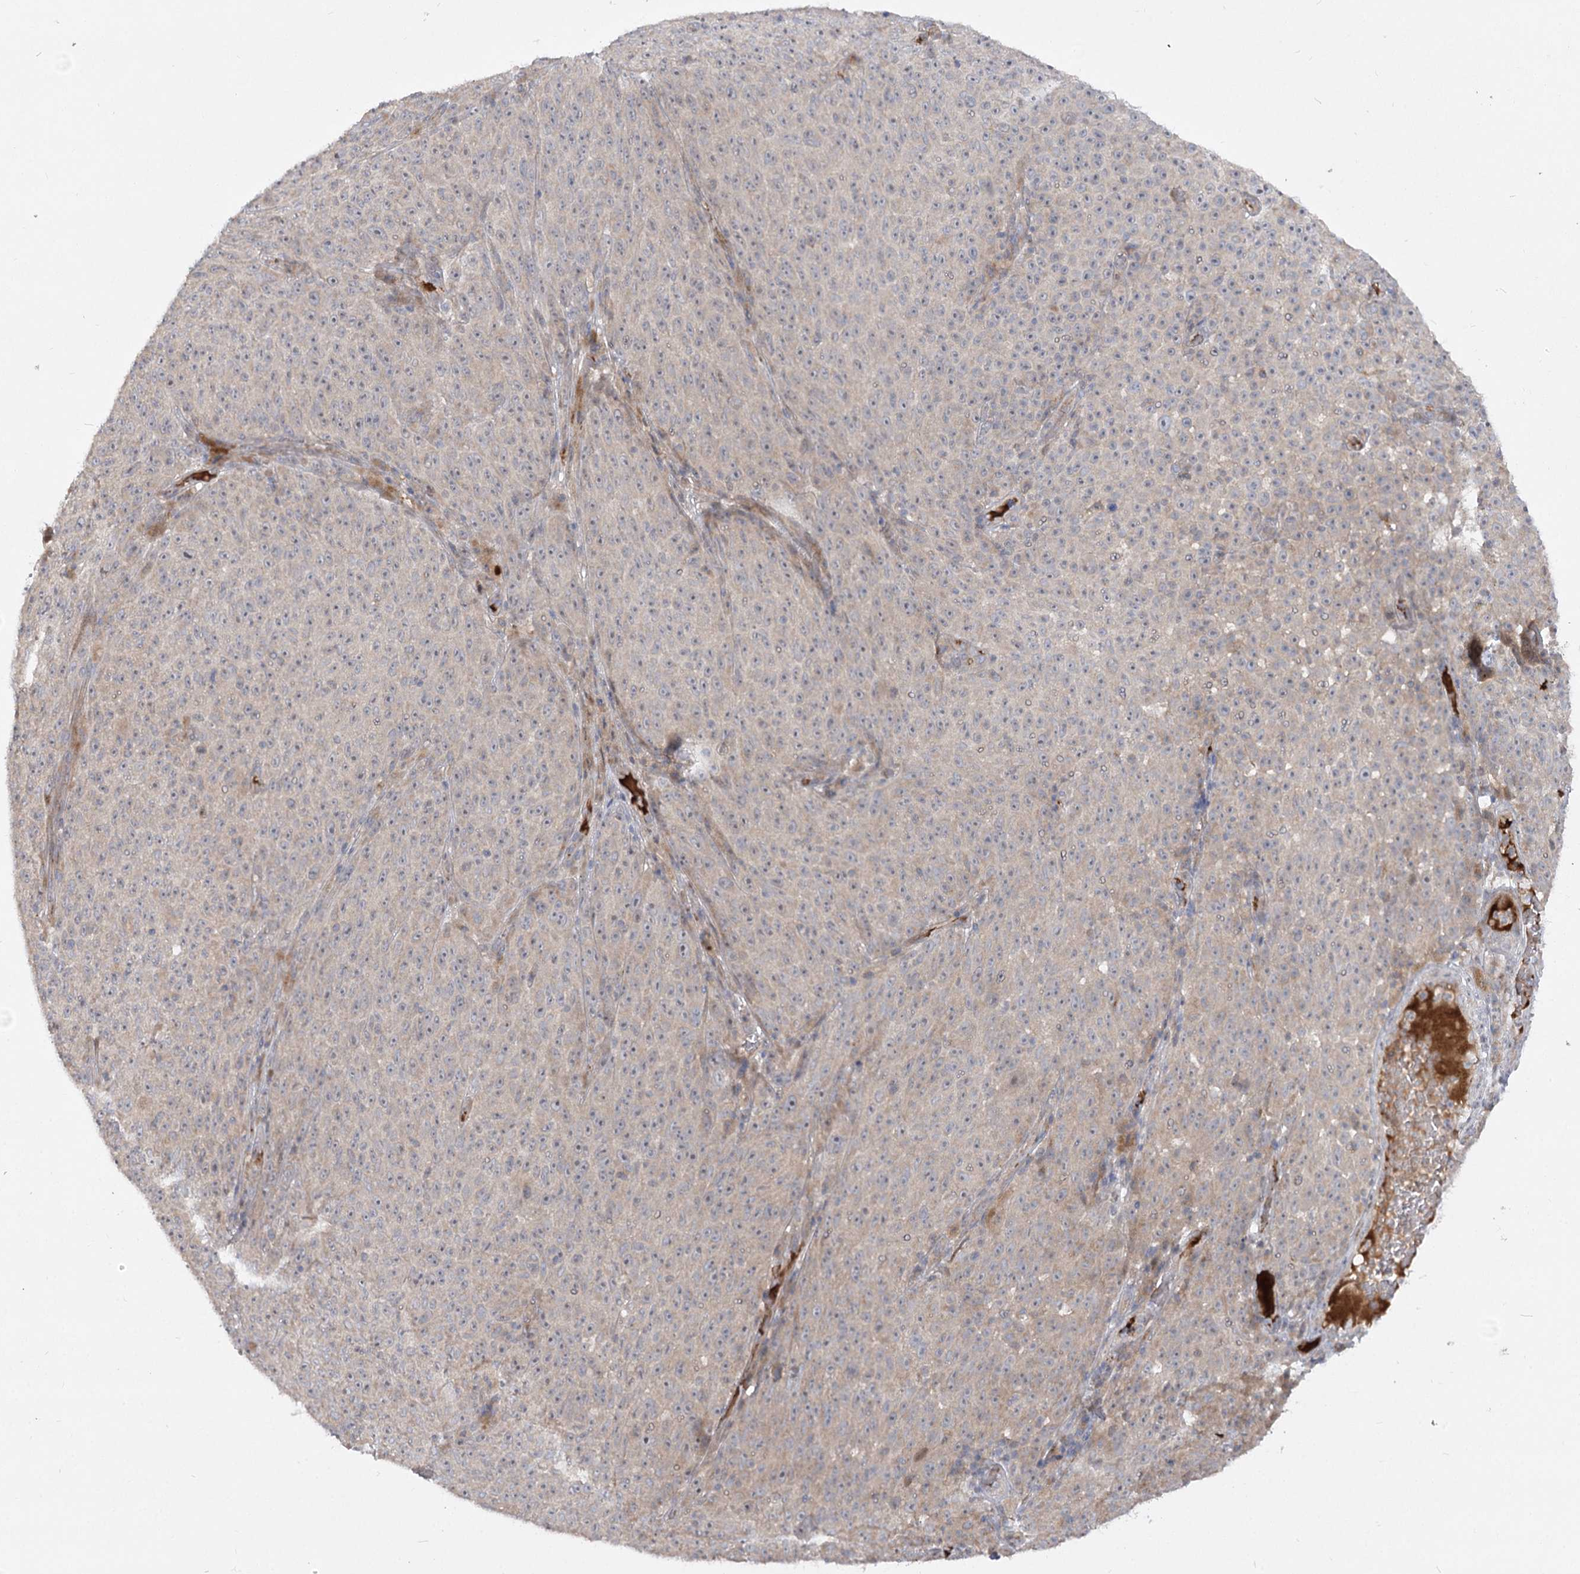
{"staining": {"intensity": "weak", "quantity": "<25%", "location": "cytoplasmic/membranous"}, "tissue": "melanoma", "cell_type": "Tumor cells", "image_type": "cancer", "snomed": [{"axis": "morphology", "description": "Malignant melanoma, NOS"}, {"axis": "topography", "description": "Skin"}], "caption": "Immunohistochemistry image of neoplastic tissue: malignant melanoma stained with DAB (3,3'-diaminobenzidine) demonstrates no significant protein expression in tumor cells.", "gene": "FGF19", "patient": {"sex": "female", "age": 82}}